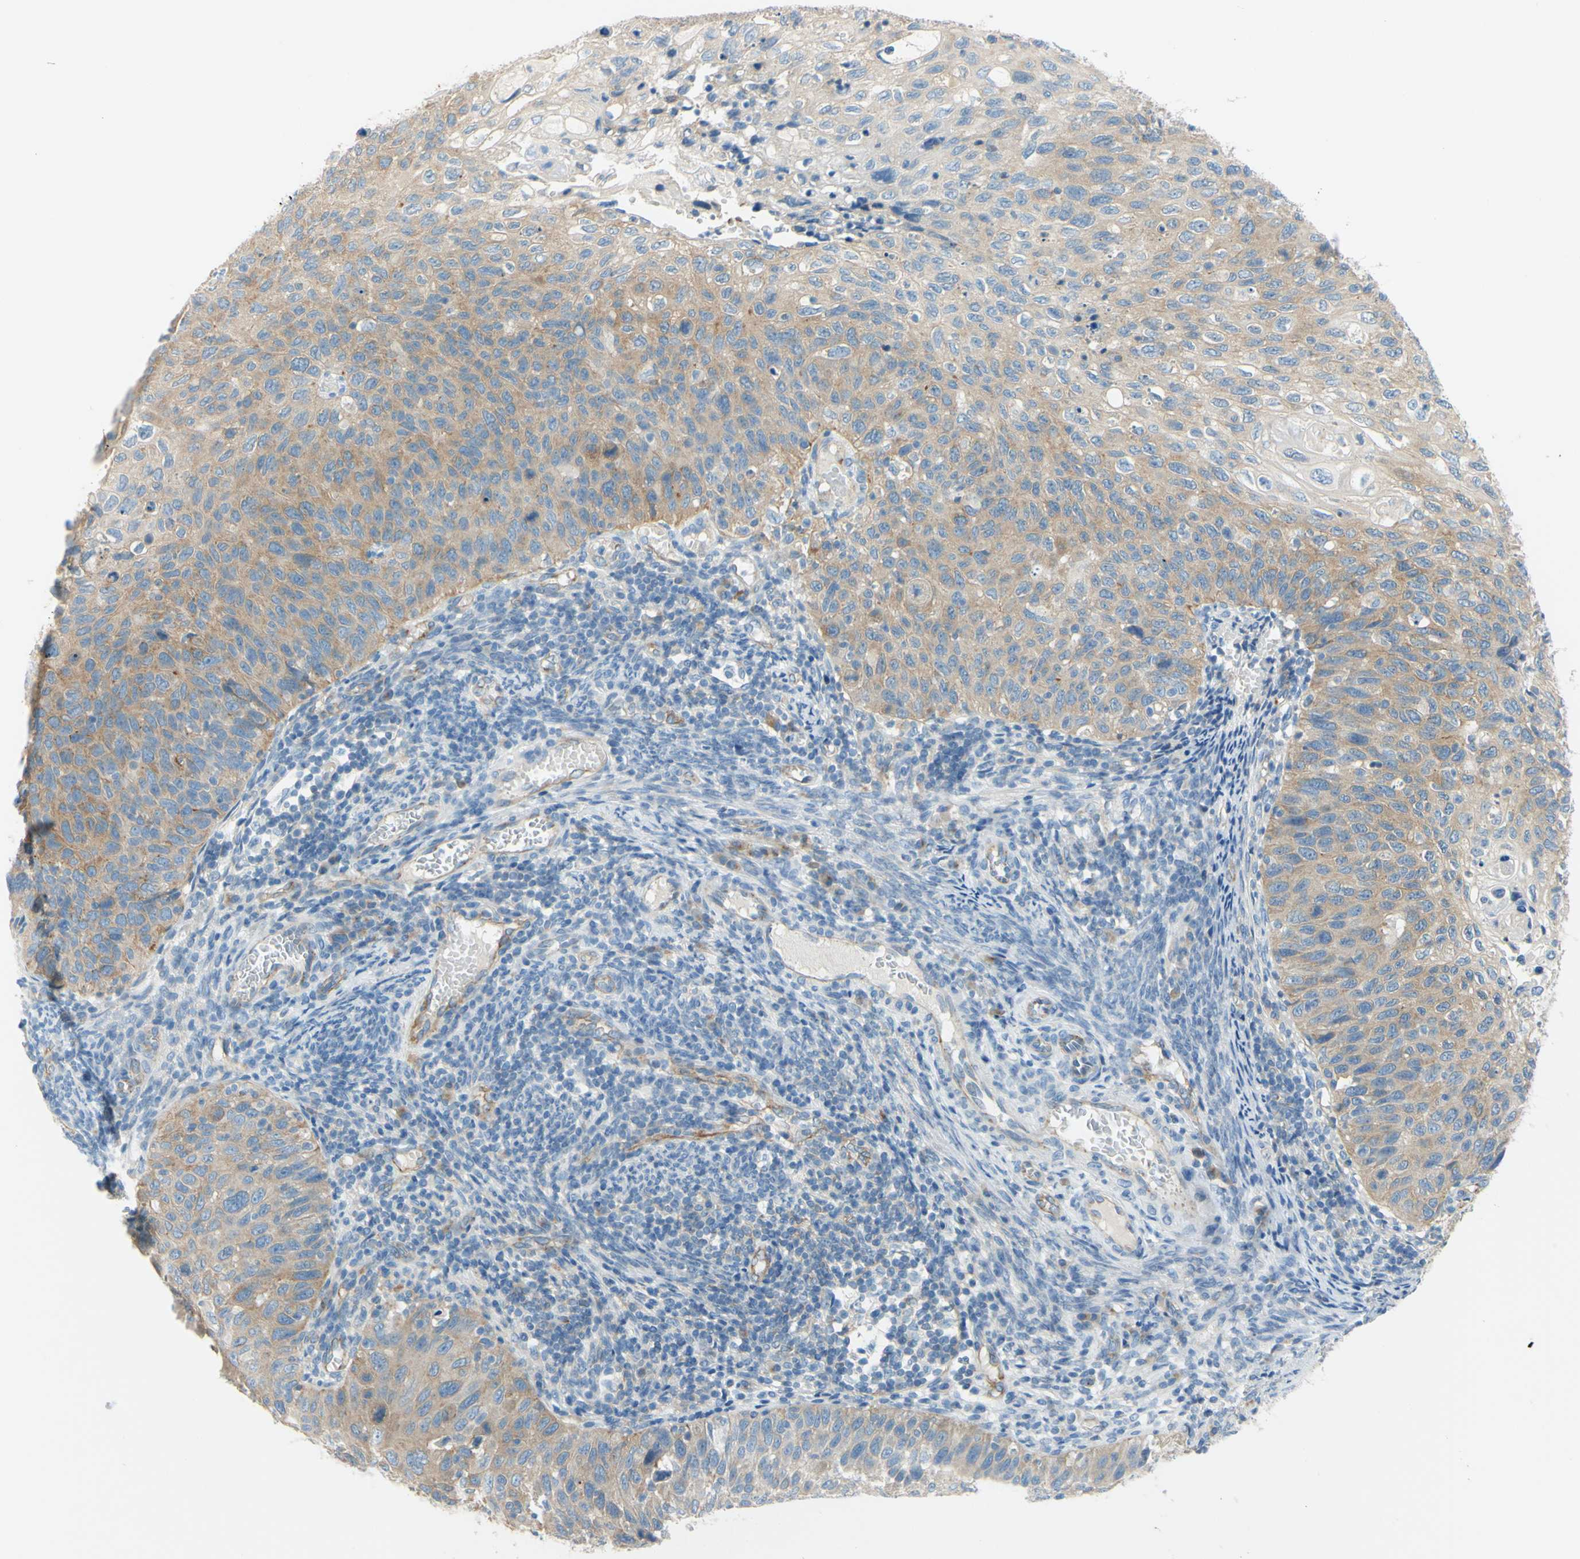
{"staining": {"intensity": "moderate", "quantity": ">75%", "location": "cytoplasmic/membranous"}, "tissue": "cervical cancer", "cell_type": "Tumor cells", "image_type": "cancer", "snomed": [{"axis": "morphology", "description": "Squamous cell carcinoma, NOS"}, {"axis": "topography", "description": "Cervix"}], "caption": "Cervical cancer stained for a protein displays moderate cytoplasmic/membranous positivity in tumor cells. The protein of interest is stained brown, and the nuclei are stained in blue (DAB (3,3'-diaminobenzidine) IHC with brightfield microscopy, high magnification).", "gene": "FRMD4B", "patient": {"sex": "female", "age": 70}}